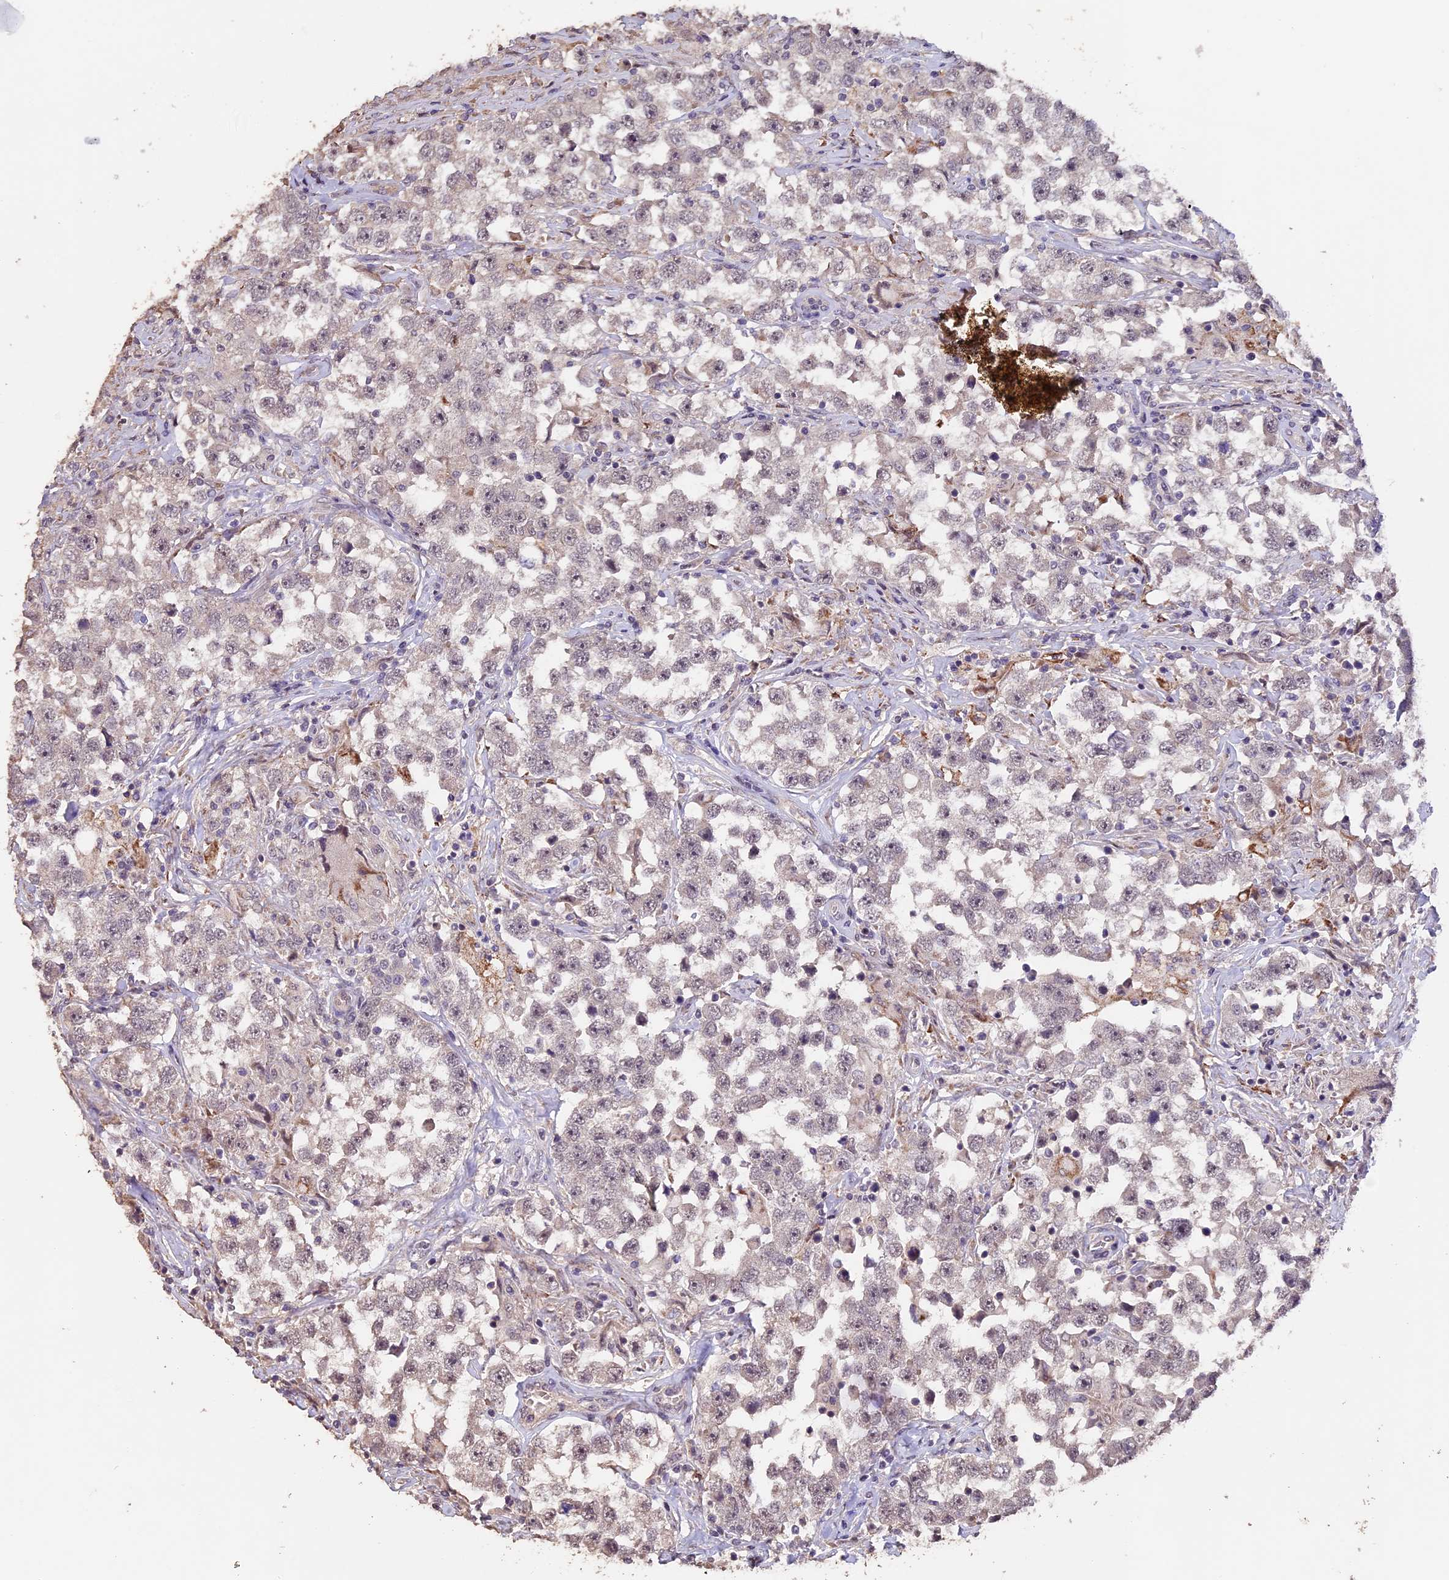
{"staining": {"intensity": "negative", "quantity": "none", "location": "none"}, "tissue": "testis cancer", "cell_type": "Tumor cells", "image_type": "cancer", "snomed": [{"axis": "morphology", "description": "Seminoma, NOS"}, {"axis": "topography", "description": "Testis"}], "caption": "DAB (3,3'-diaminobenzidine) immunohistochemical staining of testis seminoma exhibits no significant positivity in tumor cells. Brightfield microscopy of immunohistochemistry stained with DAB (3,3'-diaminobenzidine) (brown) and hematoxylin (blue), captured at high magnification.", "gene": "GNB5", "patient": {"sex": "male", "age": 46}}